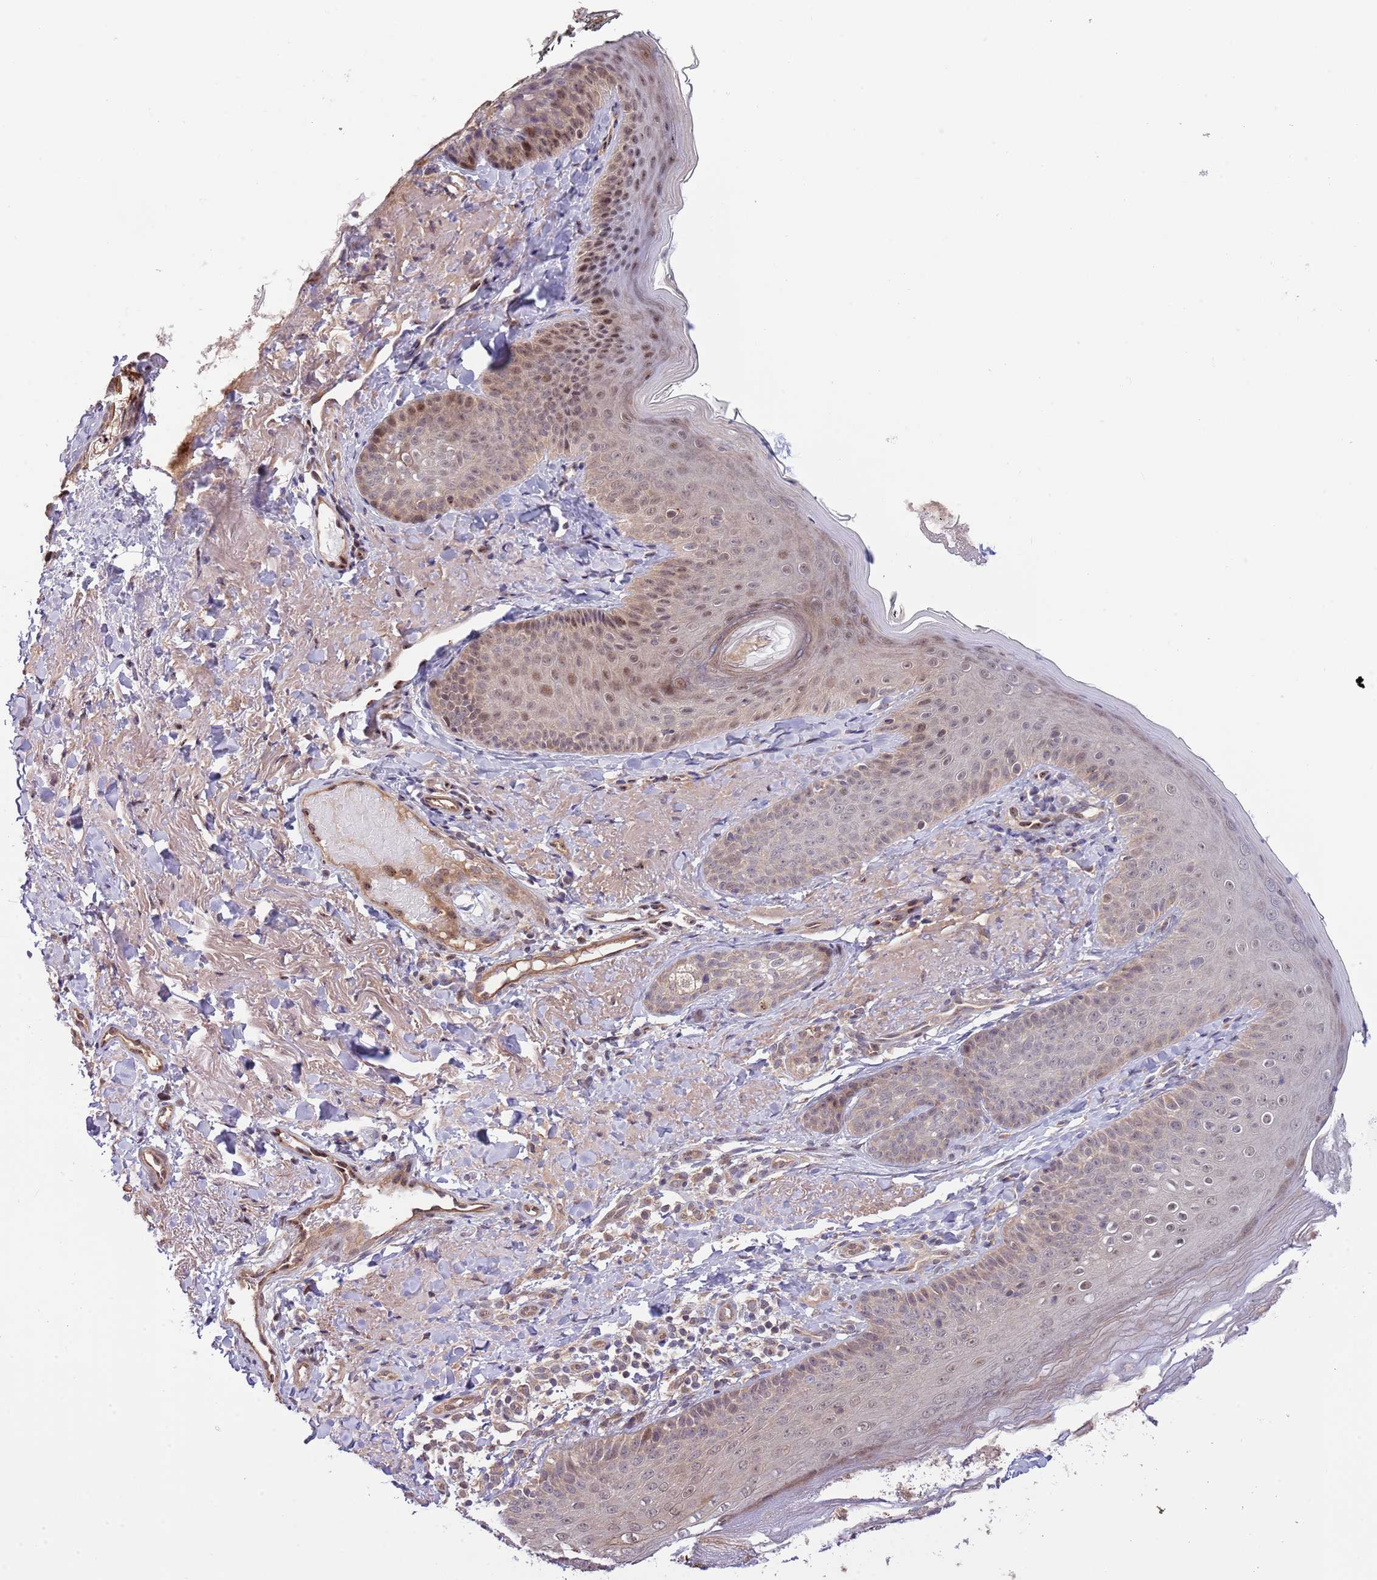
{"staining": {"intensity": "moderate", "quantity": ">75%", "location": "cytoplasmic/membranous"}, "tissue": "skin", "cell_type": "Fibroblasts", "image_type": "normal", "snomed": [{"axis": "morphology", "description": "Normal tissue, NOS"}, {"axis": "topography", "description": "Skin"}], "caption": "Immunohistochemistry image of benign skin: human skin stained using IHC displays medium levels of moderate protein expression localized specifically in the cytoplasmic/membranous of fibroblasts, appearing as a cytoplasmic/membranous brown color.", "gene": "PRR16", "patient": {"sex": "male", "age": 57}}